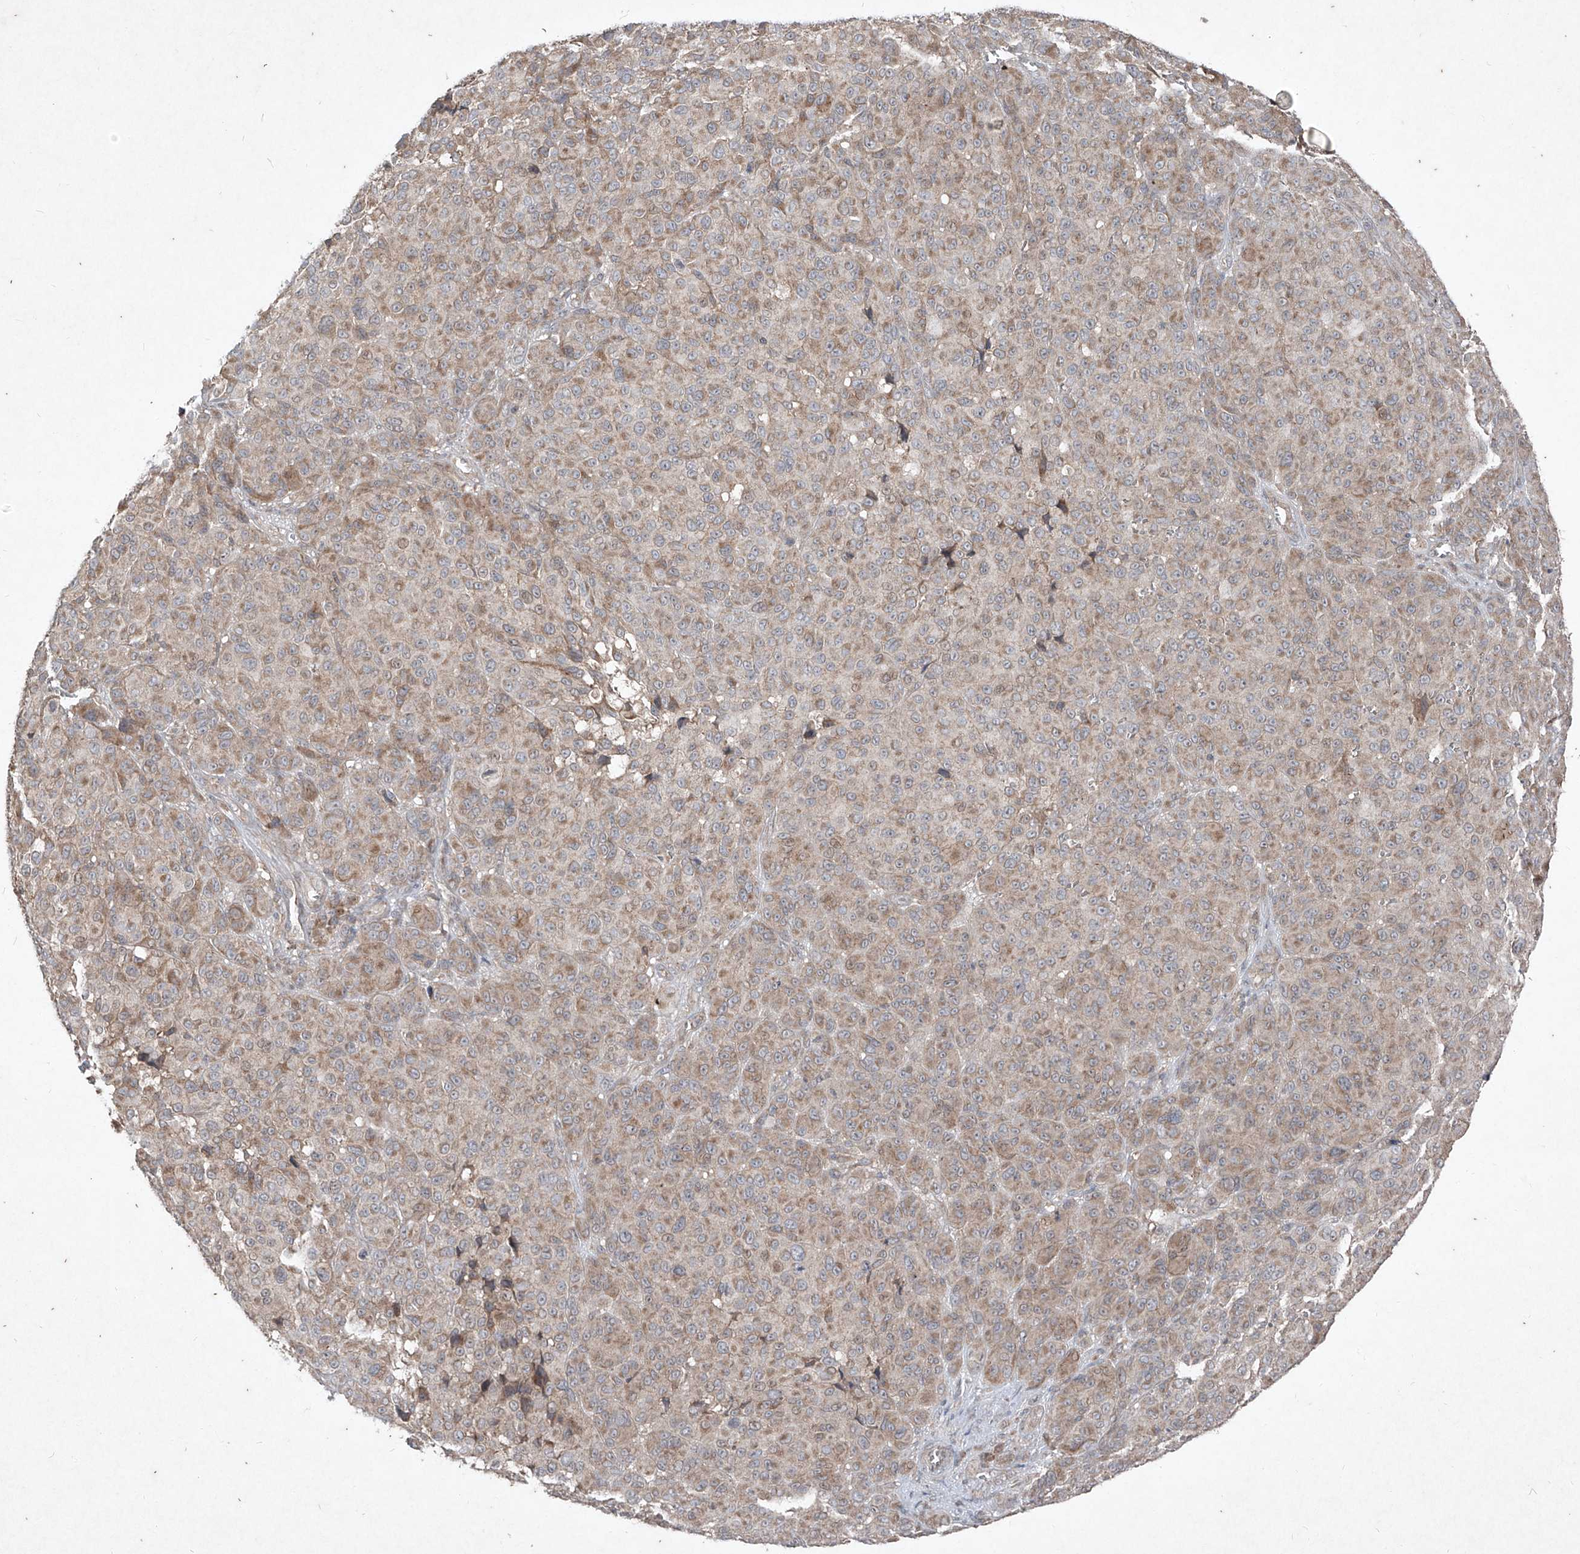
{"staining": {"intensity": "weak", "quantity": ">75%", "location": "cytoplasmic/membranous"}, "tissue": "melanoma", "cell_type": "Tumor cells", "image_type": "cancer", "snomed": [{"axis": "morphology", "description": "Malignant melanoma, NOS"}, {"axis": "topography", "description": "Skin"}], "caption": "Malignant melanoma stained with a protein marker displays weak staining in tumor cells.", "gene": "ABCD3", "patient": {"sex": "male", "age": 73}}